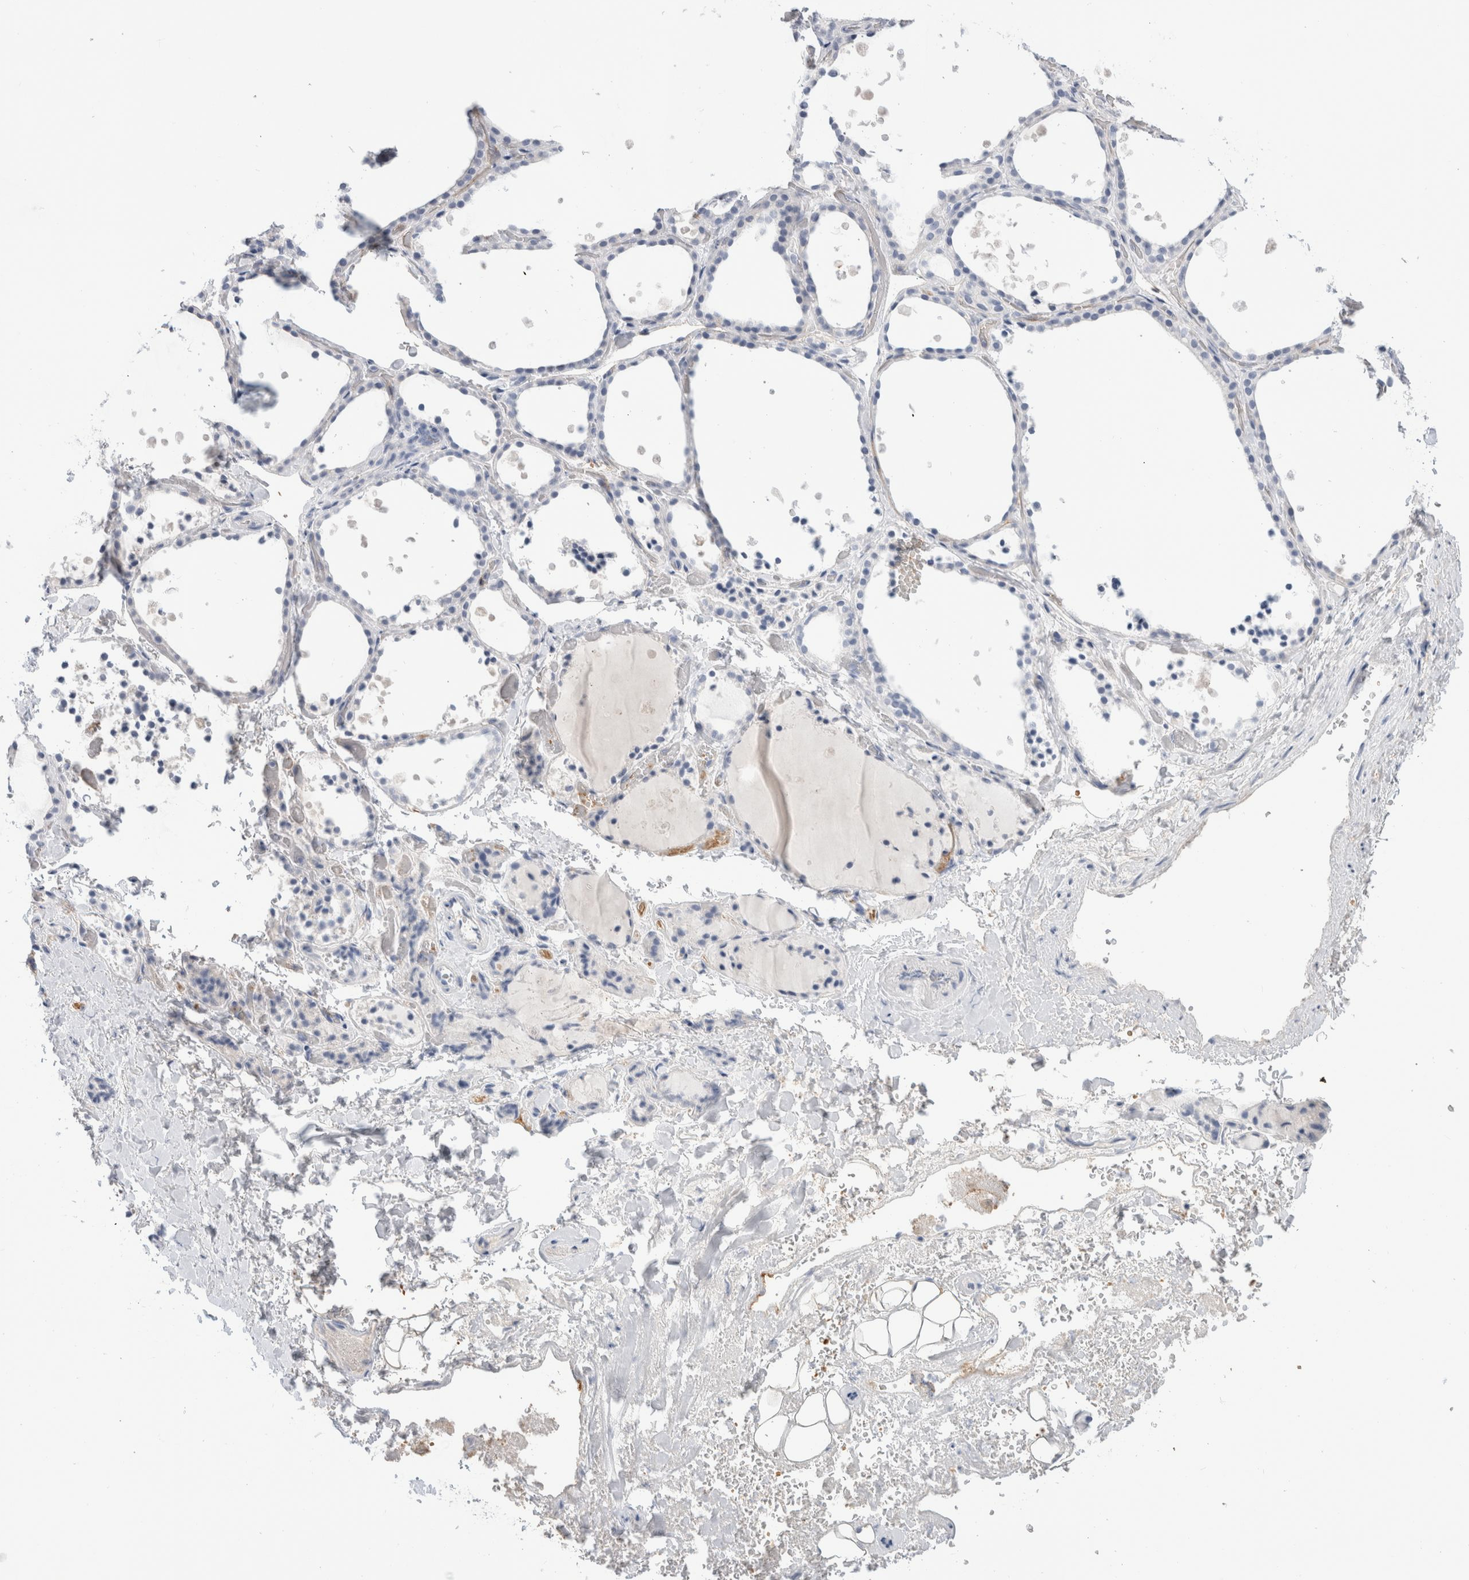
{"staining": {"intensity": "negative", "quantity": "none", "location": "none"}, "tissue": "thyroid gland", "cell_type": "Glandular cells", "image_type": "normal", "snomed": [{"axis": "morphology", "description": "Normal tissue, NOS"}, {"axis": "topography", "description": "Thyroid gland"}], "caption": "This histopathology image is of unremarkable thyroid gland stained with immunohistochemistry (IHC) to label a protein in brown with the nuclei are counter-stained blue. There is no expression in glandular cells.", "gene": "CD38", "patient": {"sex": "female", "age": 44}}